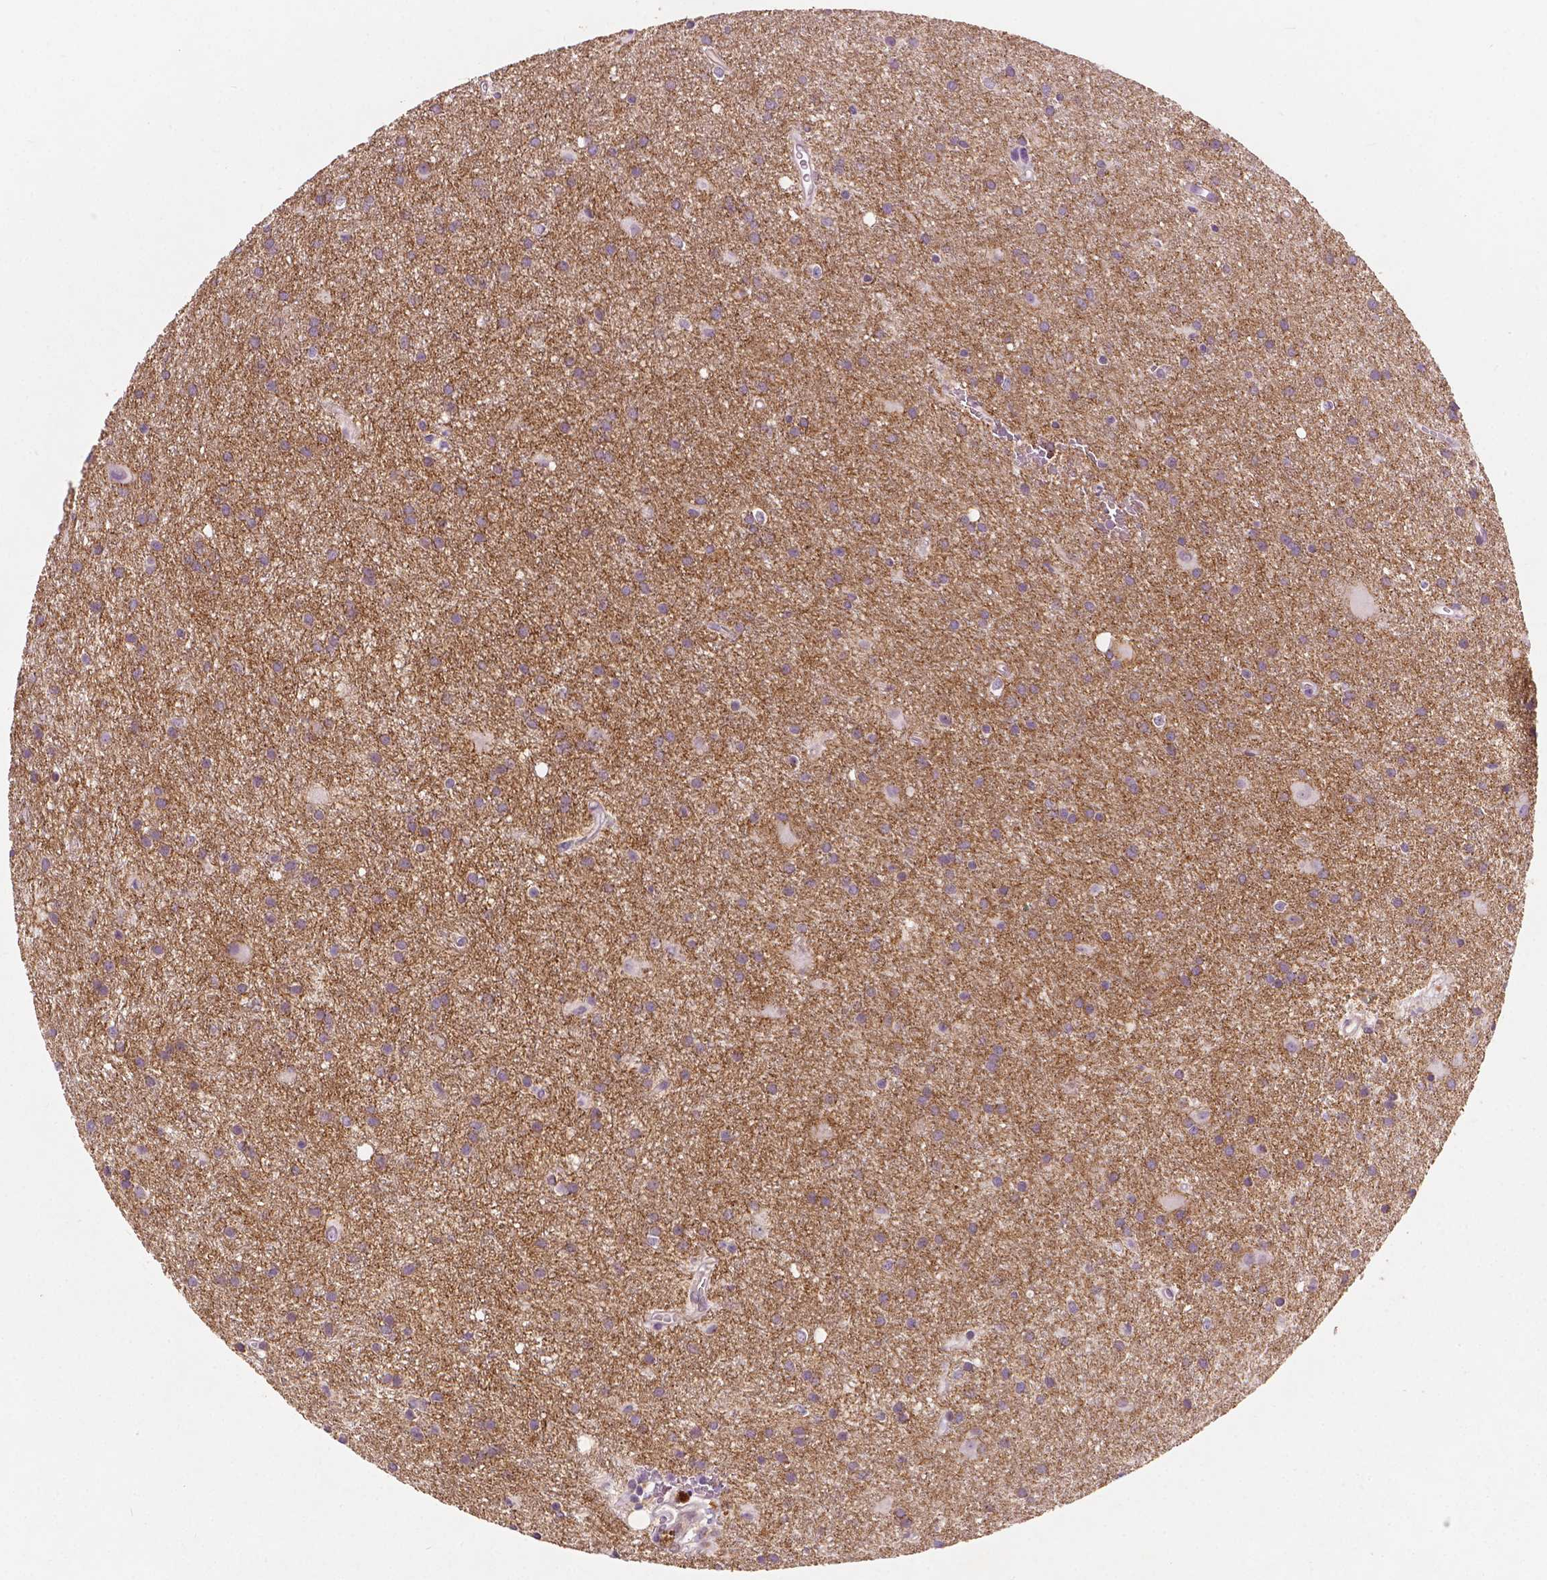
{"staining": {"intensity": "weak", "quantity": "<25%", "location": "cytoplasmic/membranous"}, "tissue": "glioma", "cell_type": "Tumor cells", "image_type": "cancer", "snomed": [{"axis": "morphology", "description": "Glioma, malignant, Low grade"}, {"axis": "topography", "description": "Brain"}], "caption": "Tumor cells show no significant protein expression in malignant low-grade glioma. Brightfield microscopy of immunohistochemistry (IHC) stained with DAB (3,3'-diaminobenzidine) (brown) and hematoxylin (blue), captured at high magnification.", "gene": "GPR37", "patient": {"sex": "male", "age": 58}}